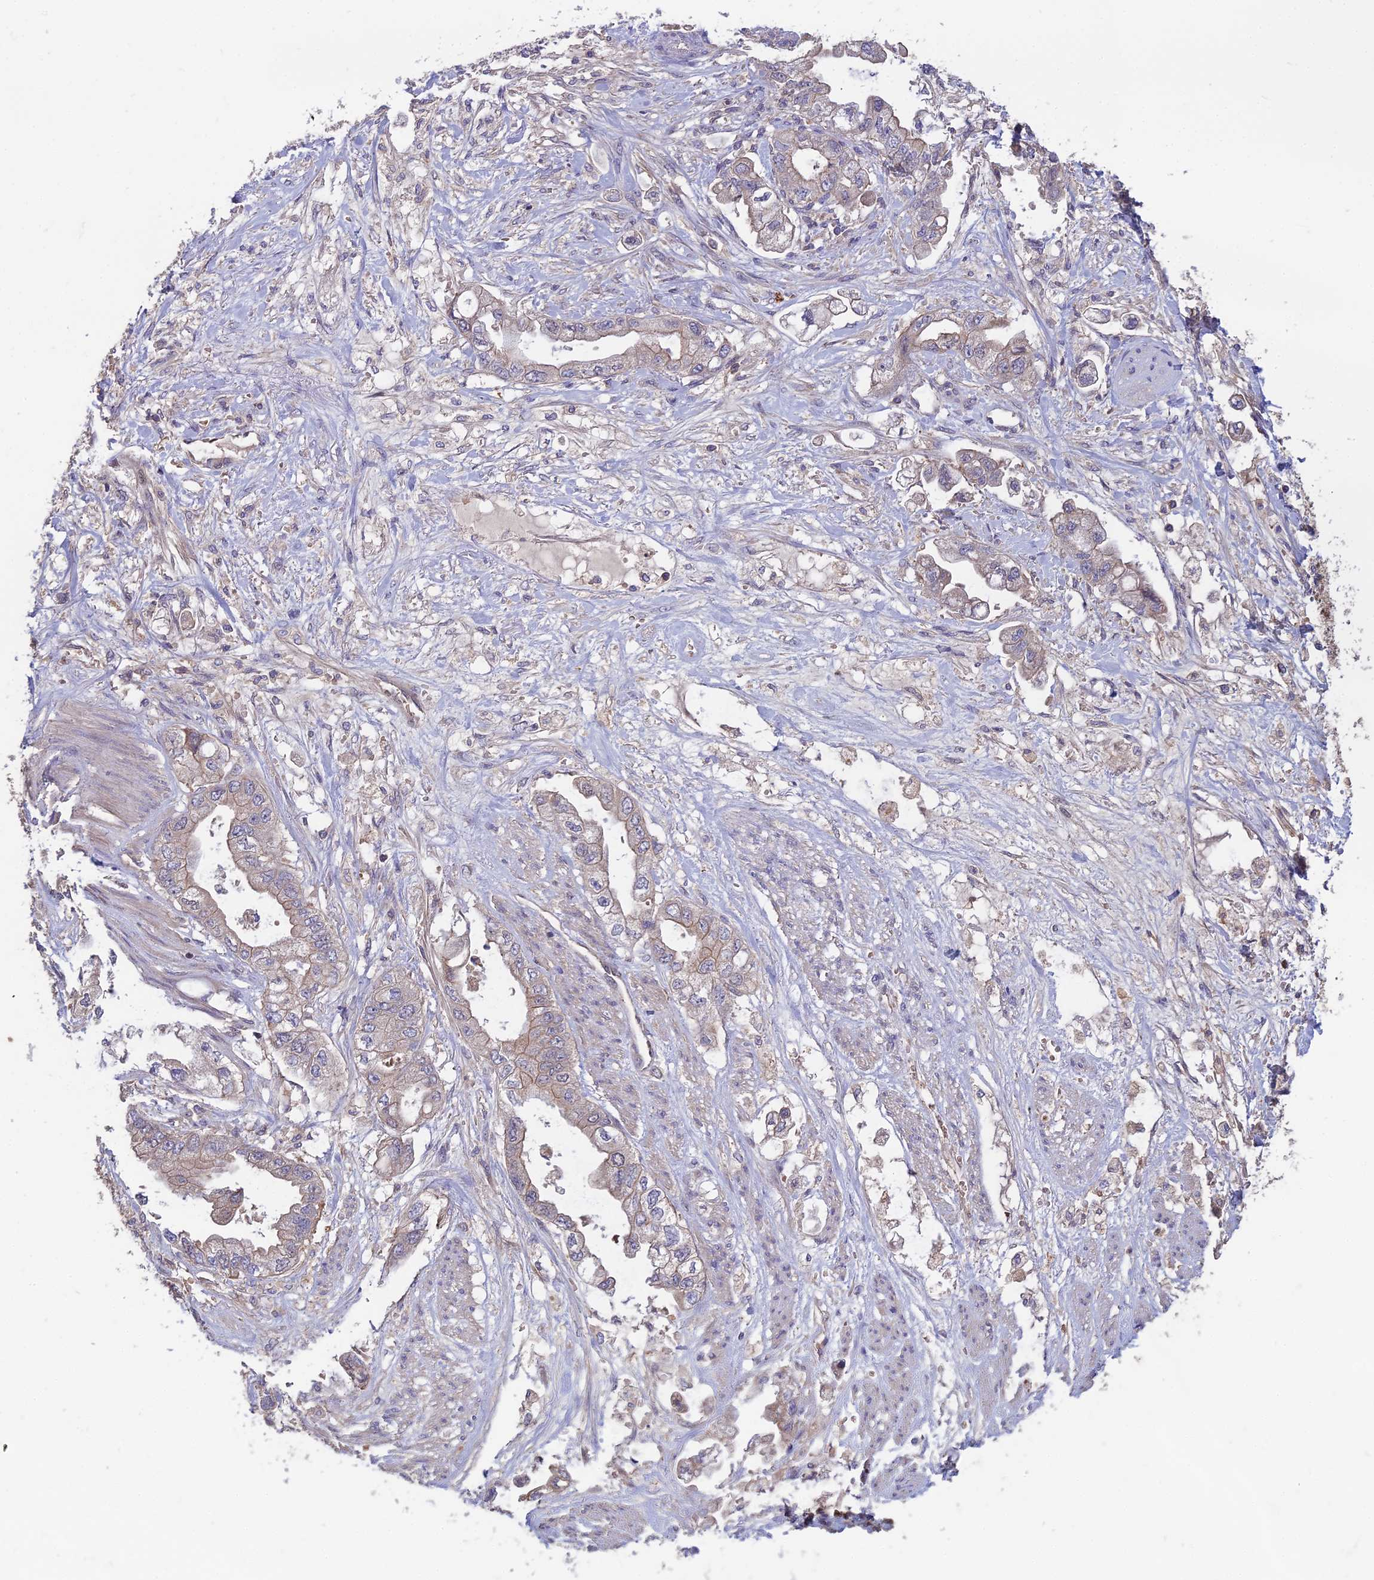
{"staining": {"intensity": "weak", "quantity": "25%-75%", "location": "cytoplasmic/membranous"}, "tissue": "stomach cancer", "cell_type": "Tumor cells", "image_type": "cancer", "snomed": [{"axis": "morphology", "description": "Adenocarcinoma, NOS"}, {"axis": "topography", "description": "Stomach"}], "caption": "Immunohistochemical staining of stomach adenocarcinoma exhibits weak cytoplasmic/membranous protein staining in approximately 25%-75% of tumor cells.", "gene": "GALR2", "patient": {"sex": "male", "age": 62}}